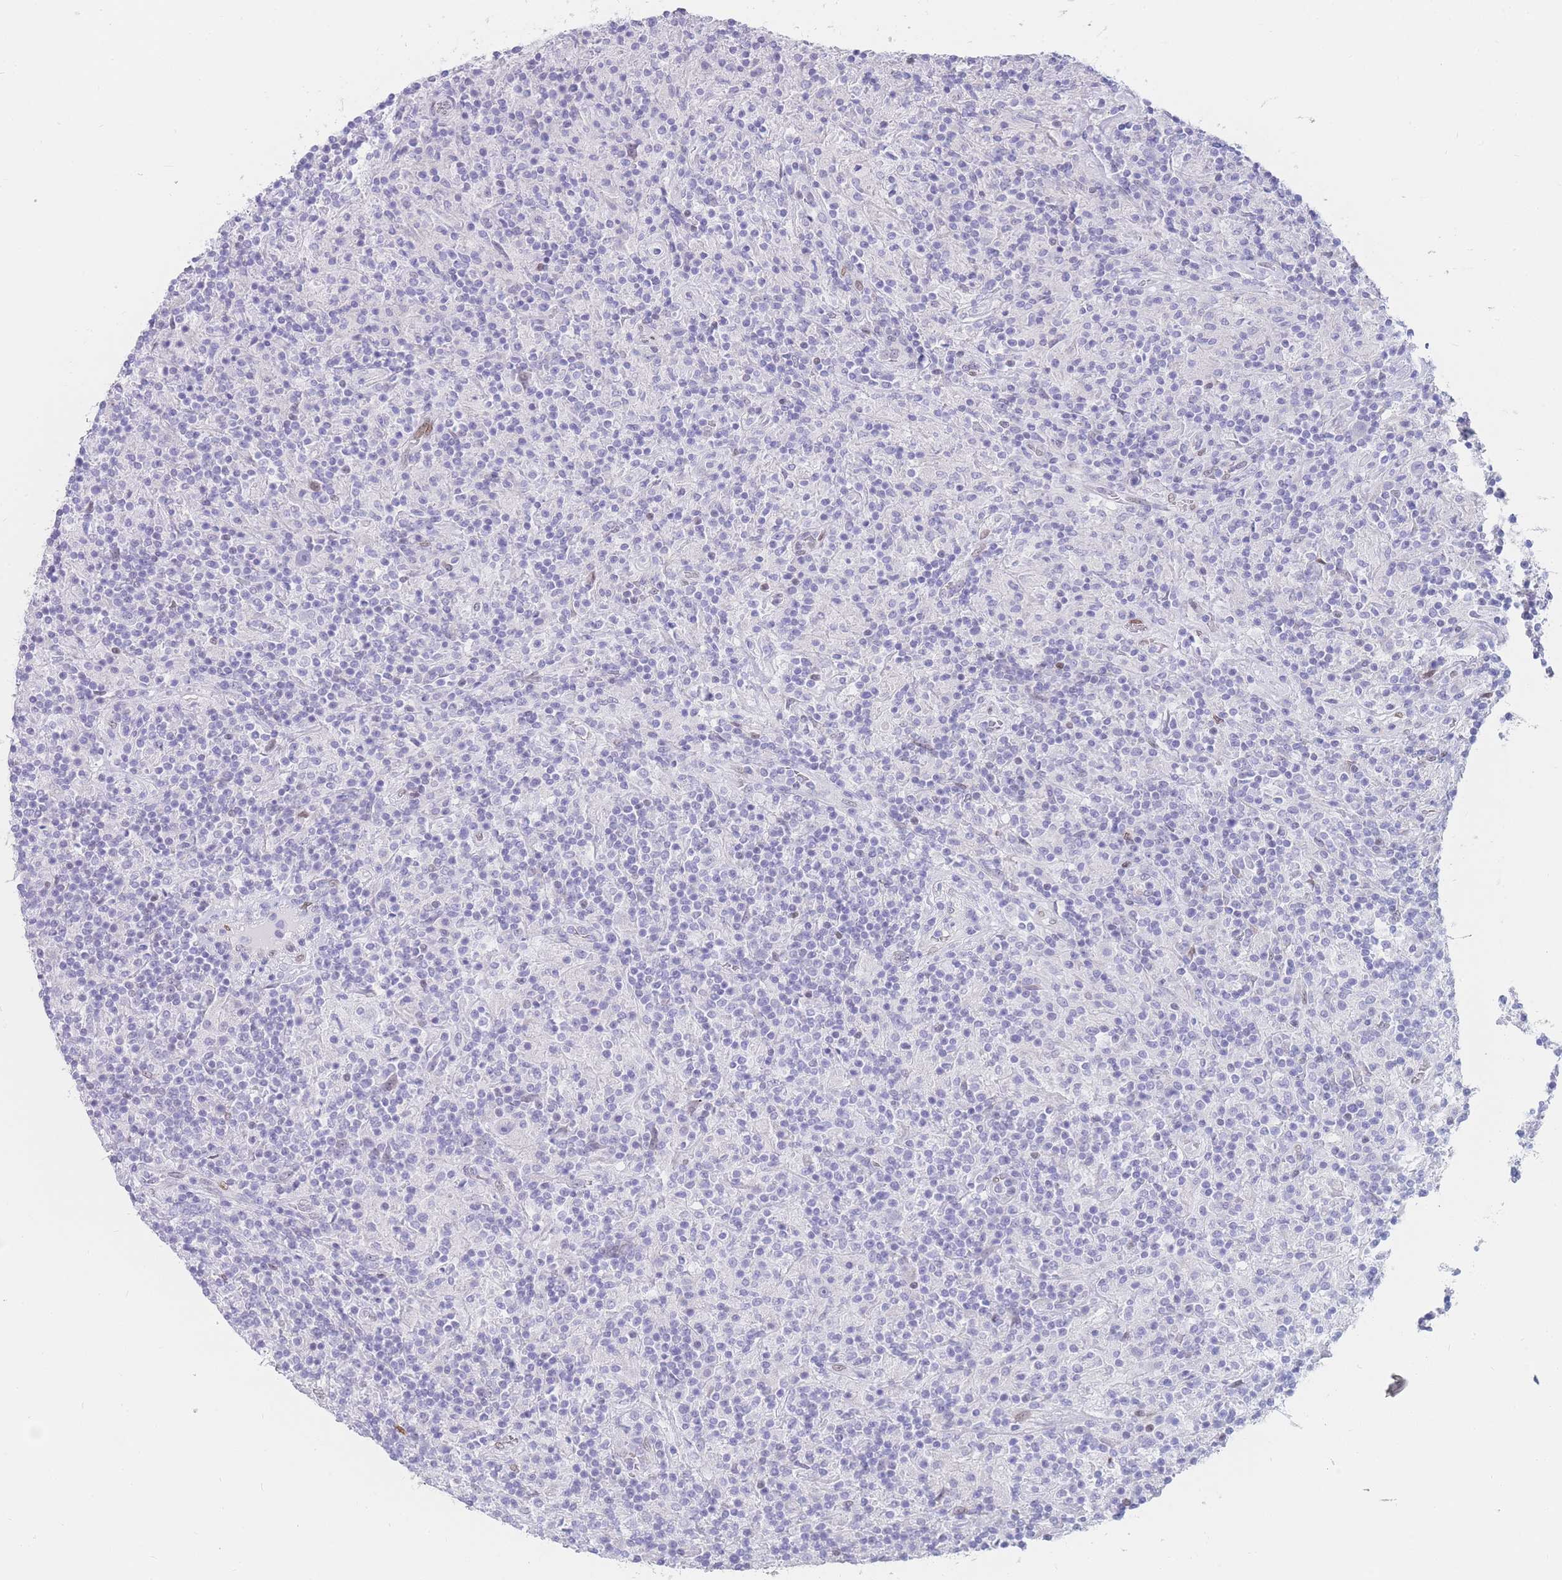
{"staining": {"intensity": "negative", "quantity": "none", "location": "none"}, "tissue": "lymphoma", "cell_type": "Tumor cells", "image_type": "cancer", "snomed": [{"axis": "morphology", "description": "Hodgkin's disease, NOS"}, {"axis": "topography", "description": "Lymph node"}], "caption": "Immunohistochemistry (IHC) image of human Hodgkin's disease stained for a protein (brown), which demonstrates no expression in tumor cells.", "gene": "PSMB5", "patient": {"sex": "male", "age": 70}}